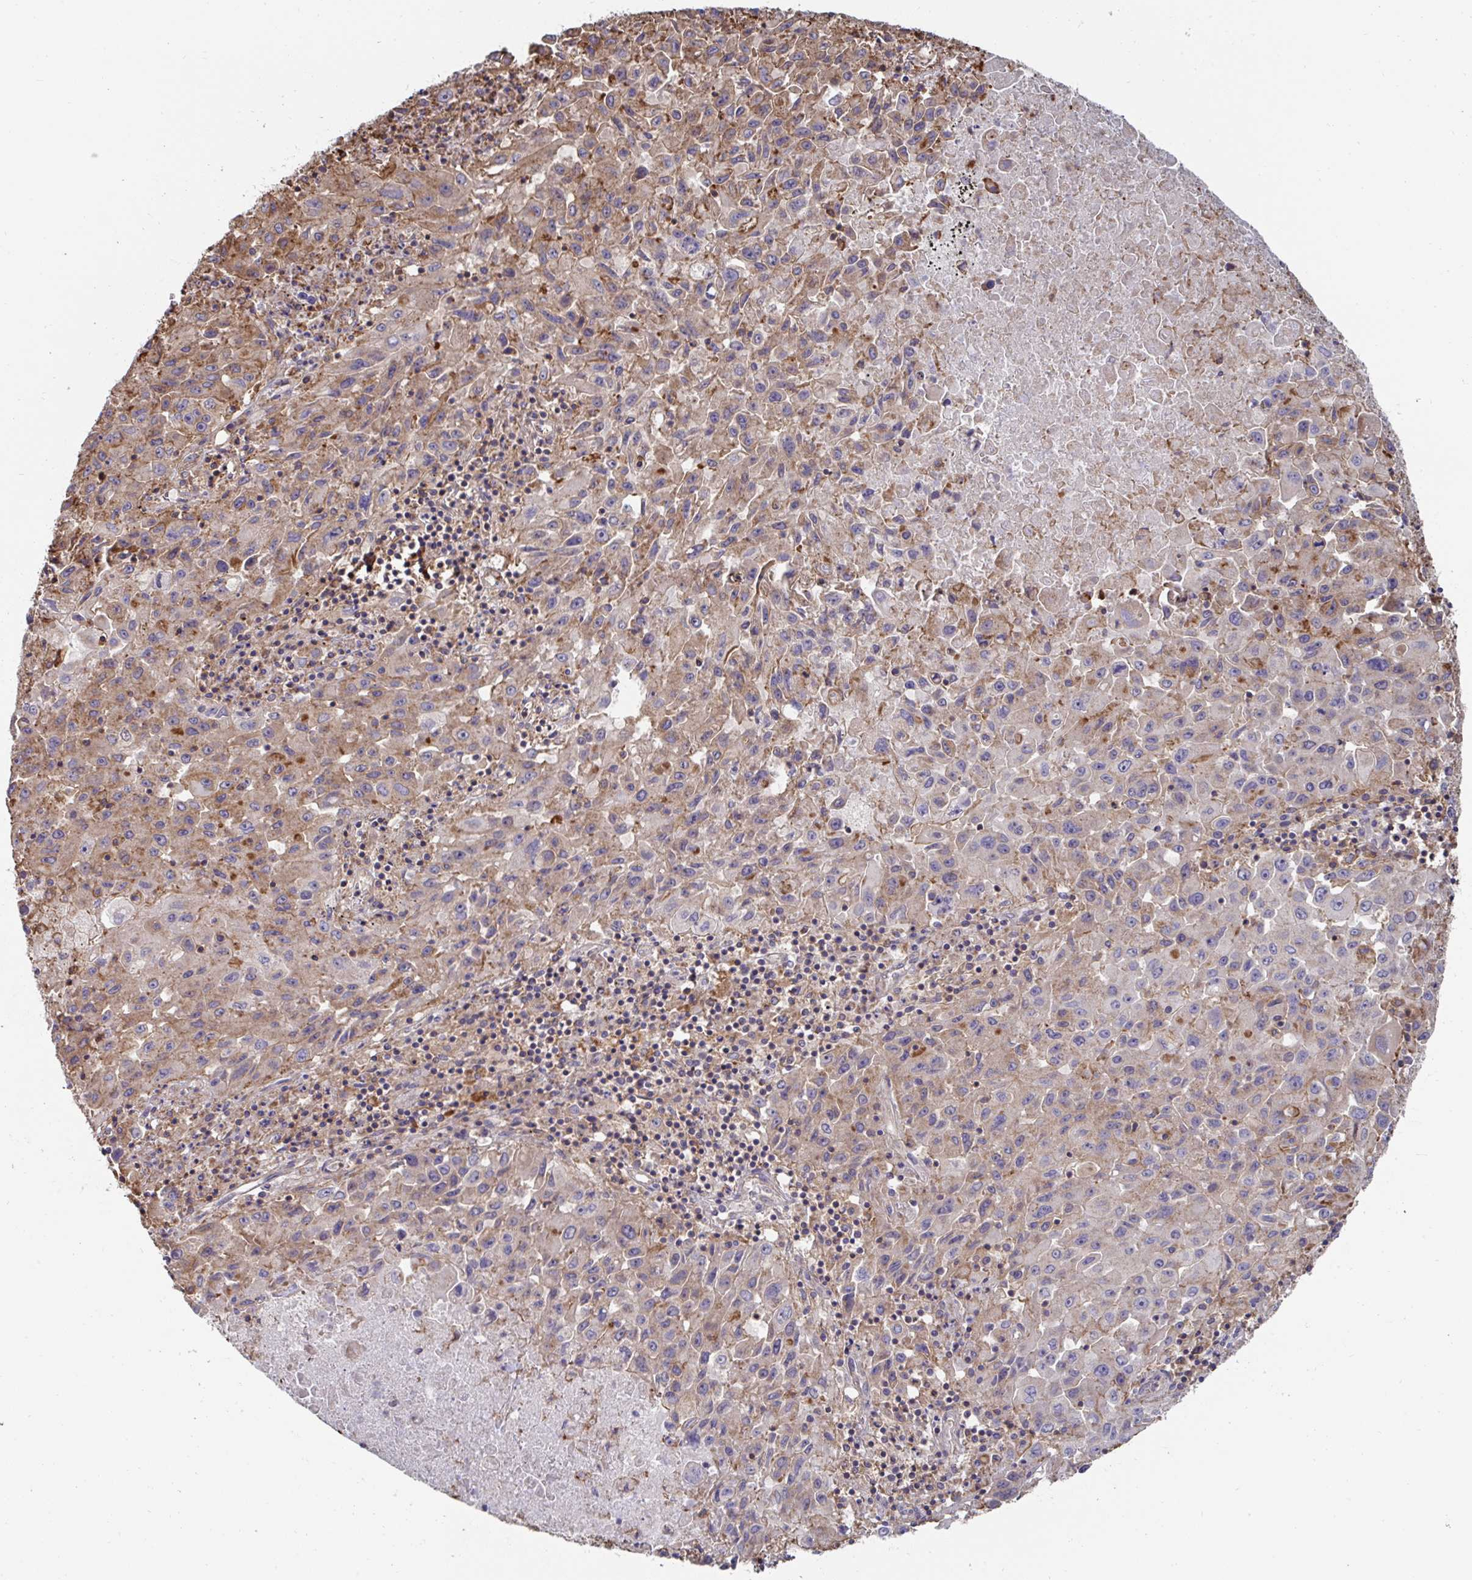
{"staining": {"intensity": "moderate", "quantity": "25%-75%", "location": "cytoplasmic/membranous"}, "tissue": "lung cancer", "cell_type": "Tumor cells", "image_type": "cancer", "snomed": [{"axis": "morphology", "description": "Squamous cell carcinoma, NOS"}, {"axis": "topography", "description": "Lung"}], "caption": "Moderate cytoplasmic/membranous positivity is seen in about 25%-75% of tumor cells in lung cancer (squamous cell carcinoma).", "gene": "DZANK1", "patient": {"sex": "male", "age": 63}}